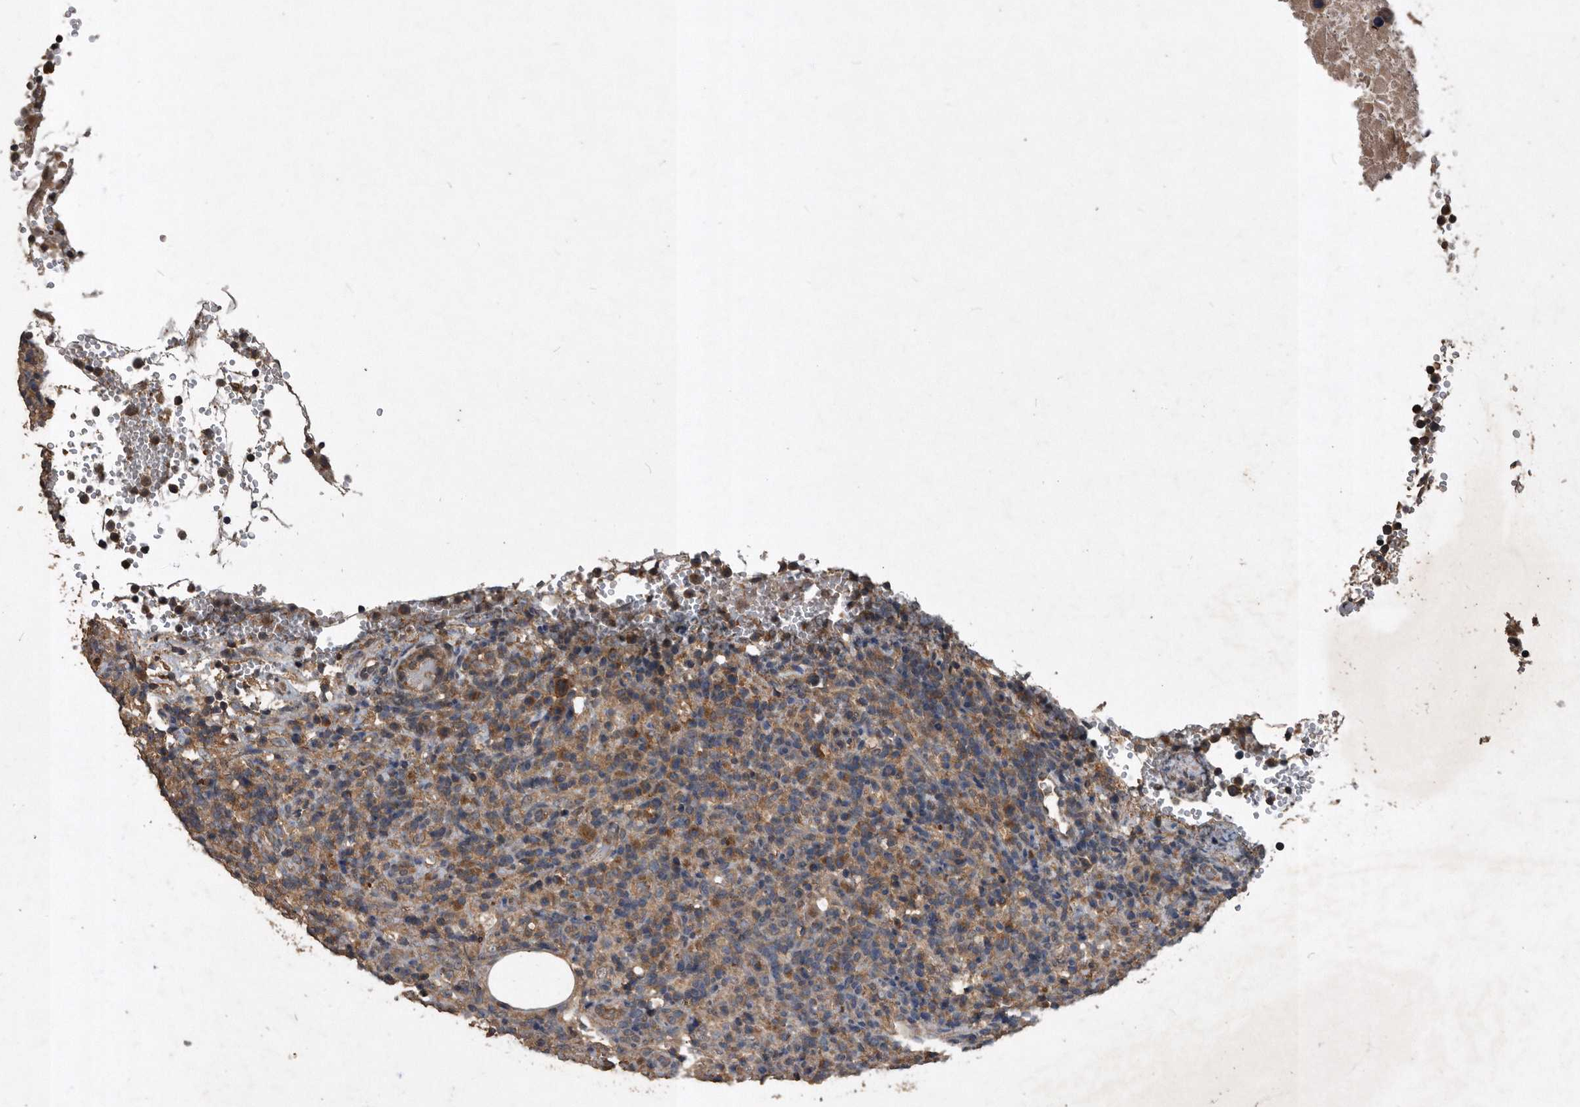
{"staining": {"intensity": "moderate", "quantity": "25%-75%", "location": "cytoplasmic/membranous"}, "tissue": "lymphoma", "cell_type": "Tumor cells", "image_type": "cancer", "snomed": [{"axis": "morphology", "description": "Malignant lymphoma, non-Hodgkin's type, High grade"}, {"axis": "topography", "description": "Lymph node"}], "caption": "This micrograph displays immunohistochemistry staining of lymphoma, with medium moderate cytoplasmic/membranous staining in approximately 25%-75% of tumor cells.", "gene": "NRBP1", "patient": {"sex": "female", "age": 76}}